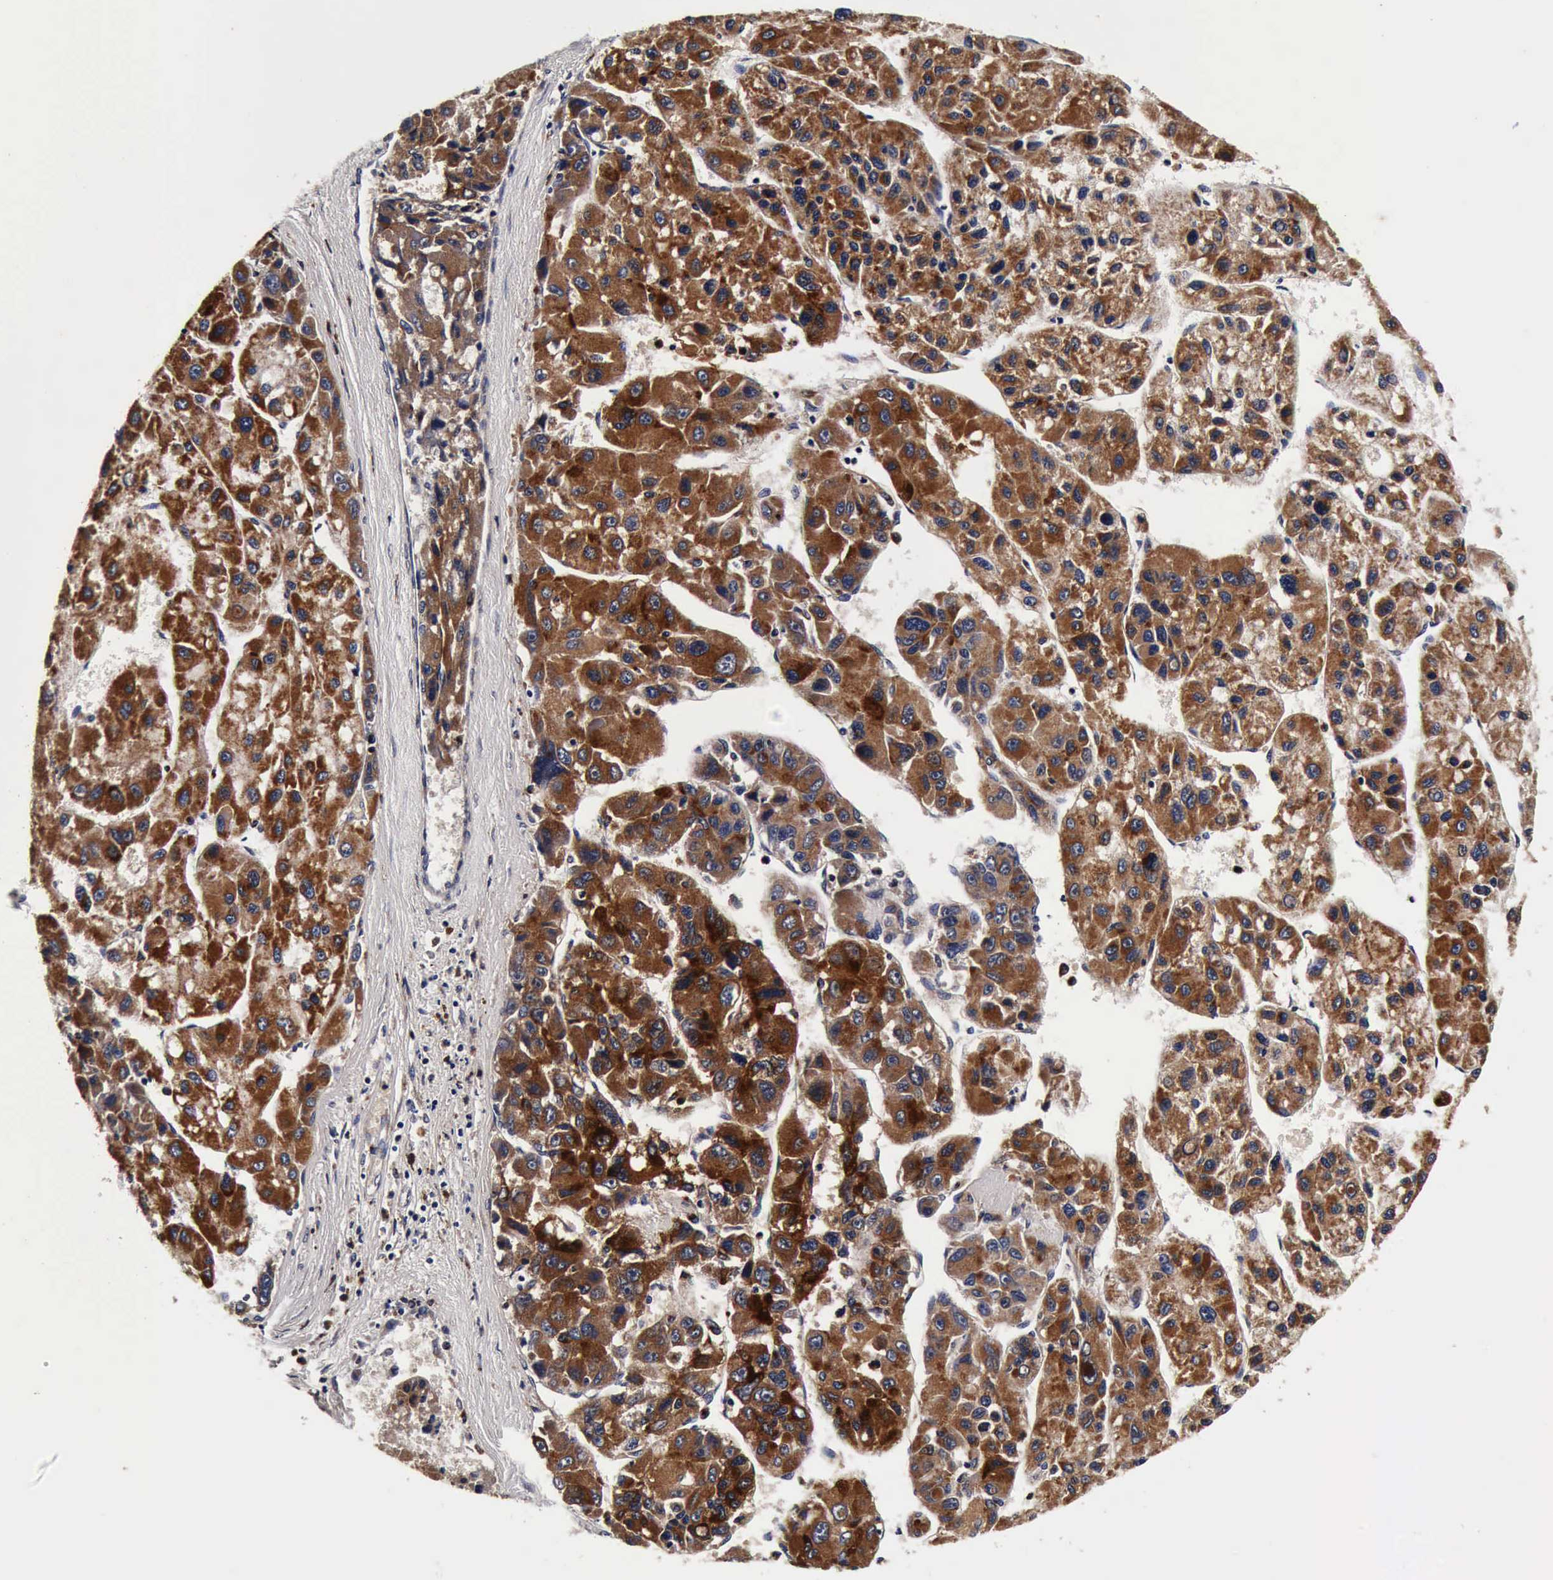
{"staining": {"intensity": "strong", "quantity": ">75%", "location": "cytoplasmic/membranous"}, "tissue": "liver cancer", "cell_type": "Tumor cells", "image_type": "cancer", "snomed": [{"axis": "morphology", "description": "Carcinoma, Hepatocellular, NOS"}, {"axis": "topography", "description": "Liver"}], "caption": "A histopathology image of hepatocellular carcinoma (liver) stained for a protein exhibits strong cytoplasmic/membranous brown staining in tumor cells.", "gene": "CST3", "patient": {"sex": "male", "age": 64}}